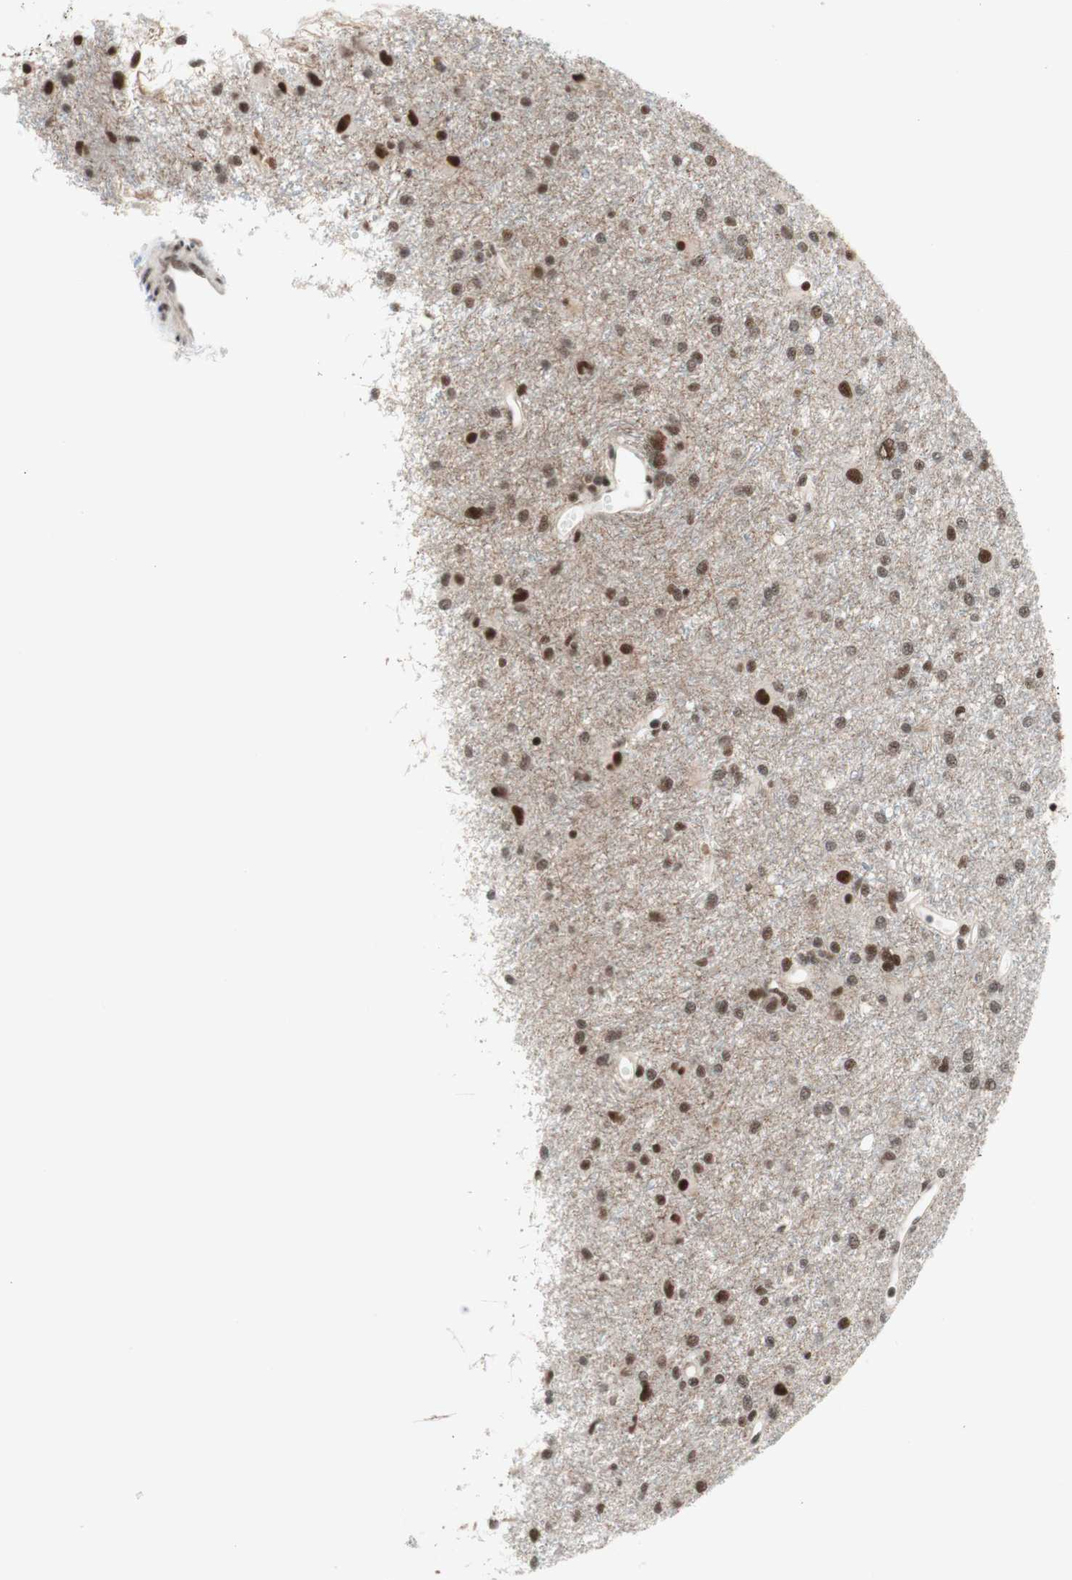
{"staining": {"intensity": "strong", "quantity": "25%-75%", "location": "nuclear"}, "tissue": "glioma", "cell_type": "Tumor cells", "image_type": "cancer", "snomed": [{"axis": "morphology", "description": "Glioma, malignant, High grade"}, {"axis": "topography", "description": "Brain"}], "caption": "Immunohistochemical staining of malignant glioma (high-grade) reveals strong nuclear protein expression in about 25%-75% of tumor cells.", "gene": "PRPF19", "patient": {"sex": "female", "age": 59}}